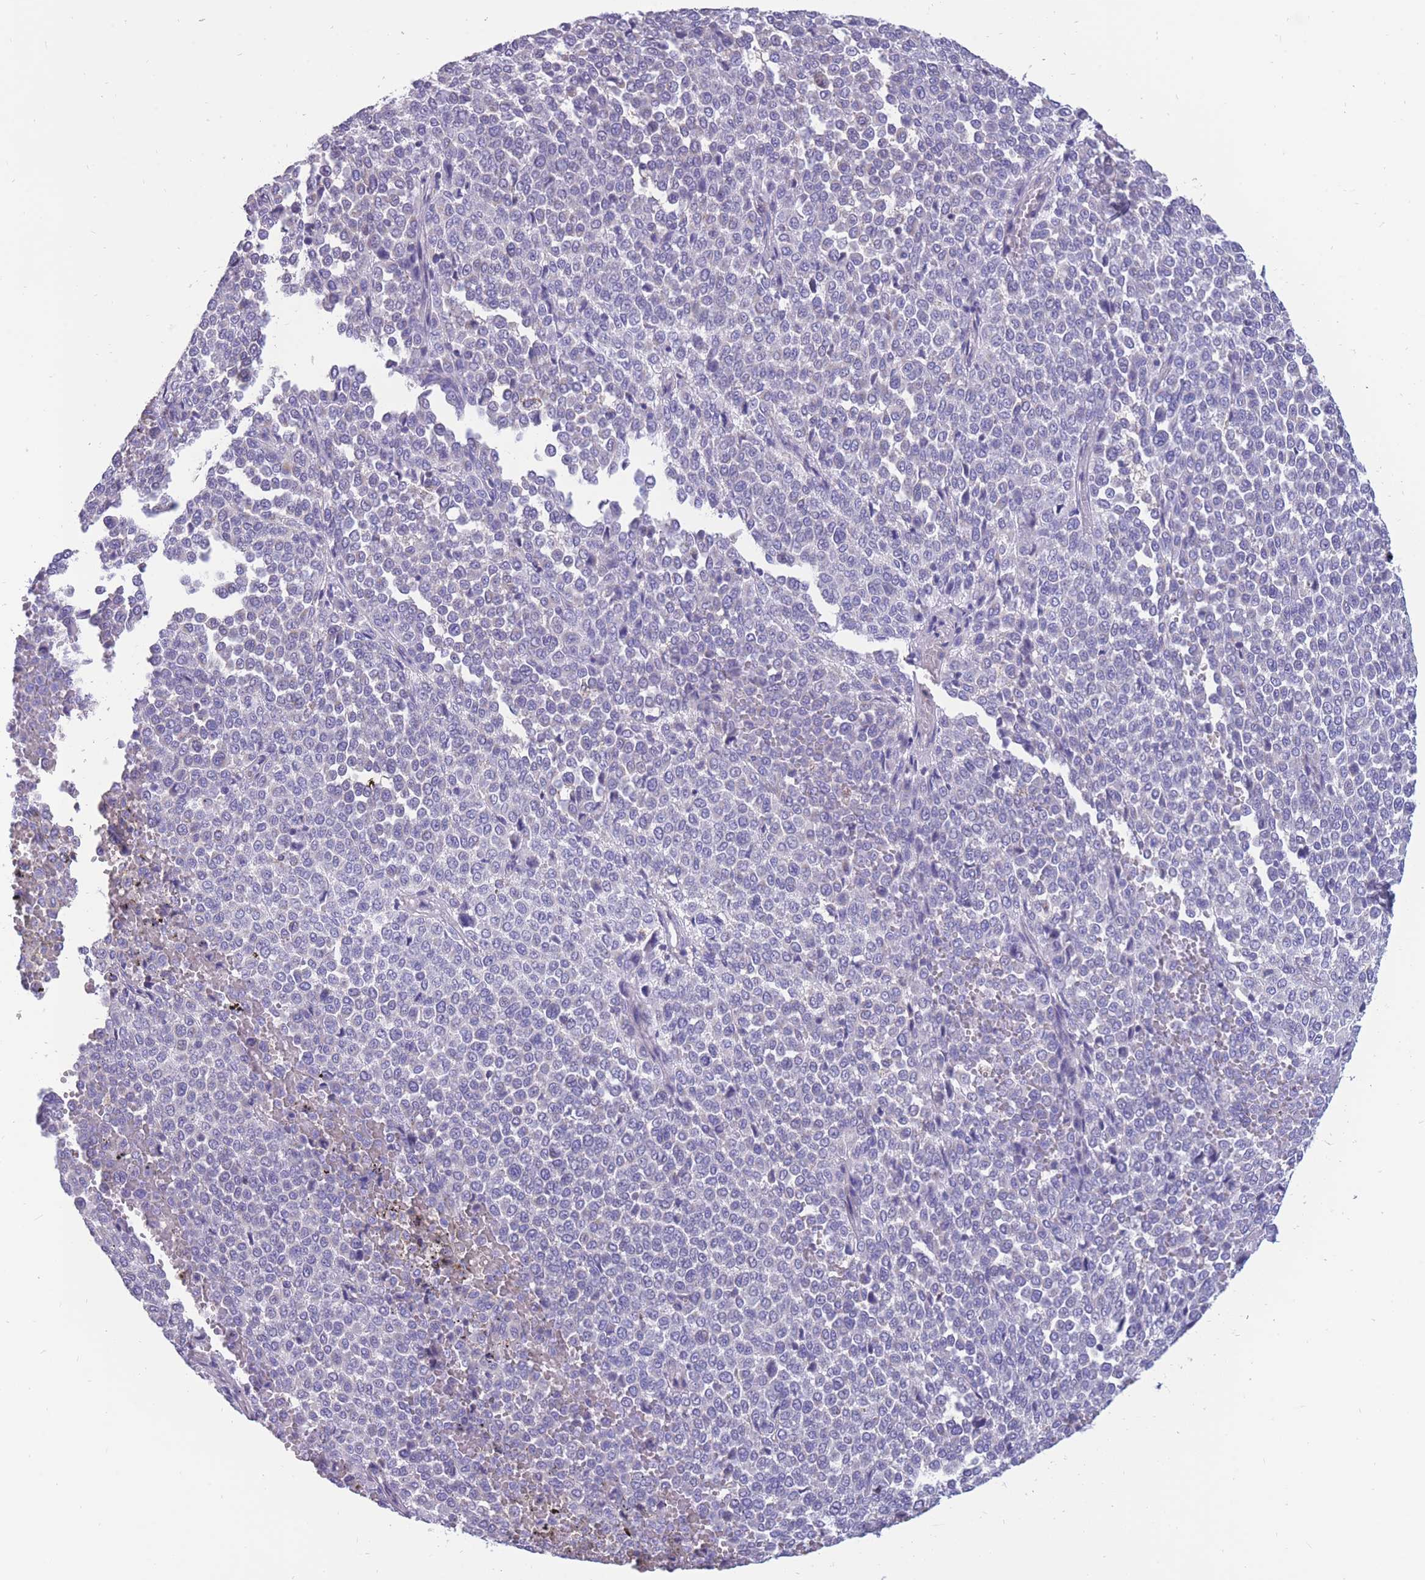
{"staining": {"intensity": "negative", "quantity": "none", "location": "none"}, "tissue": "melanoma", "cell_type": "Tumor cells", "image_type": "cancer", "snomed": [{"axis": "morphology", "description": "Malignant melanoma, Metastatic site"}, {"axis": "topography", "description": "Pancreas"}], "caption": "Histopathology image shows no significant protein staining in tumor cells of melanoma. (IHC, brightfield microscopy, high magnification).", "gene": "INTS2", "patient": {"sex": "female", "age": 30}}